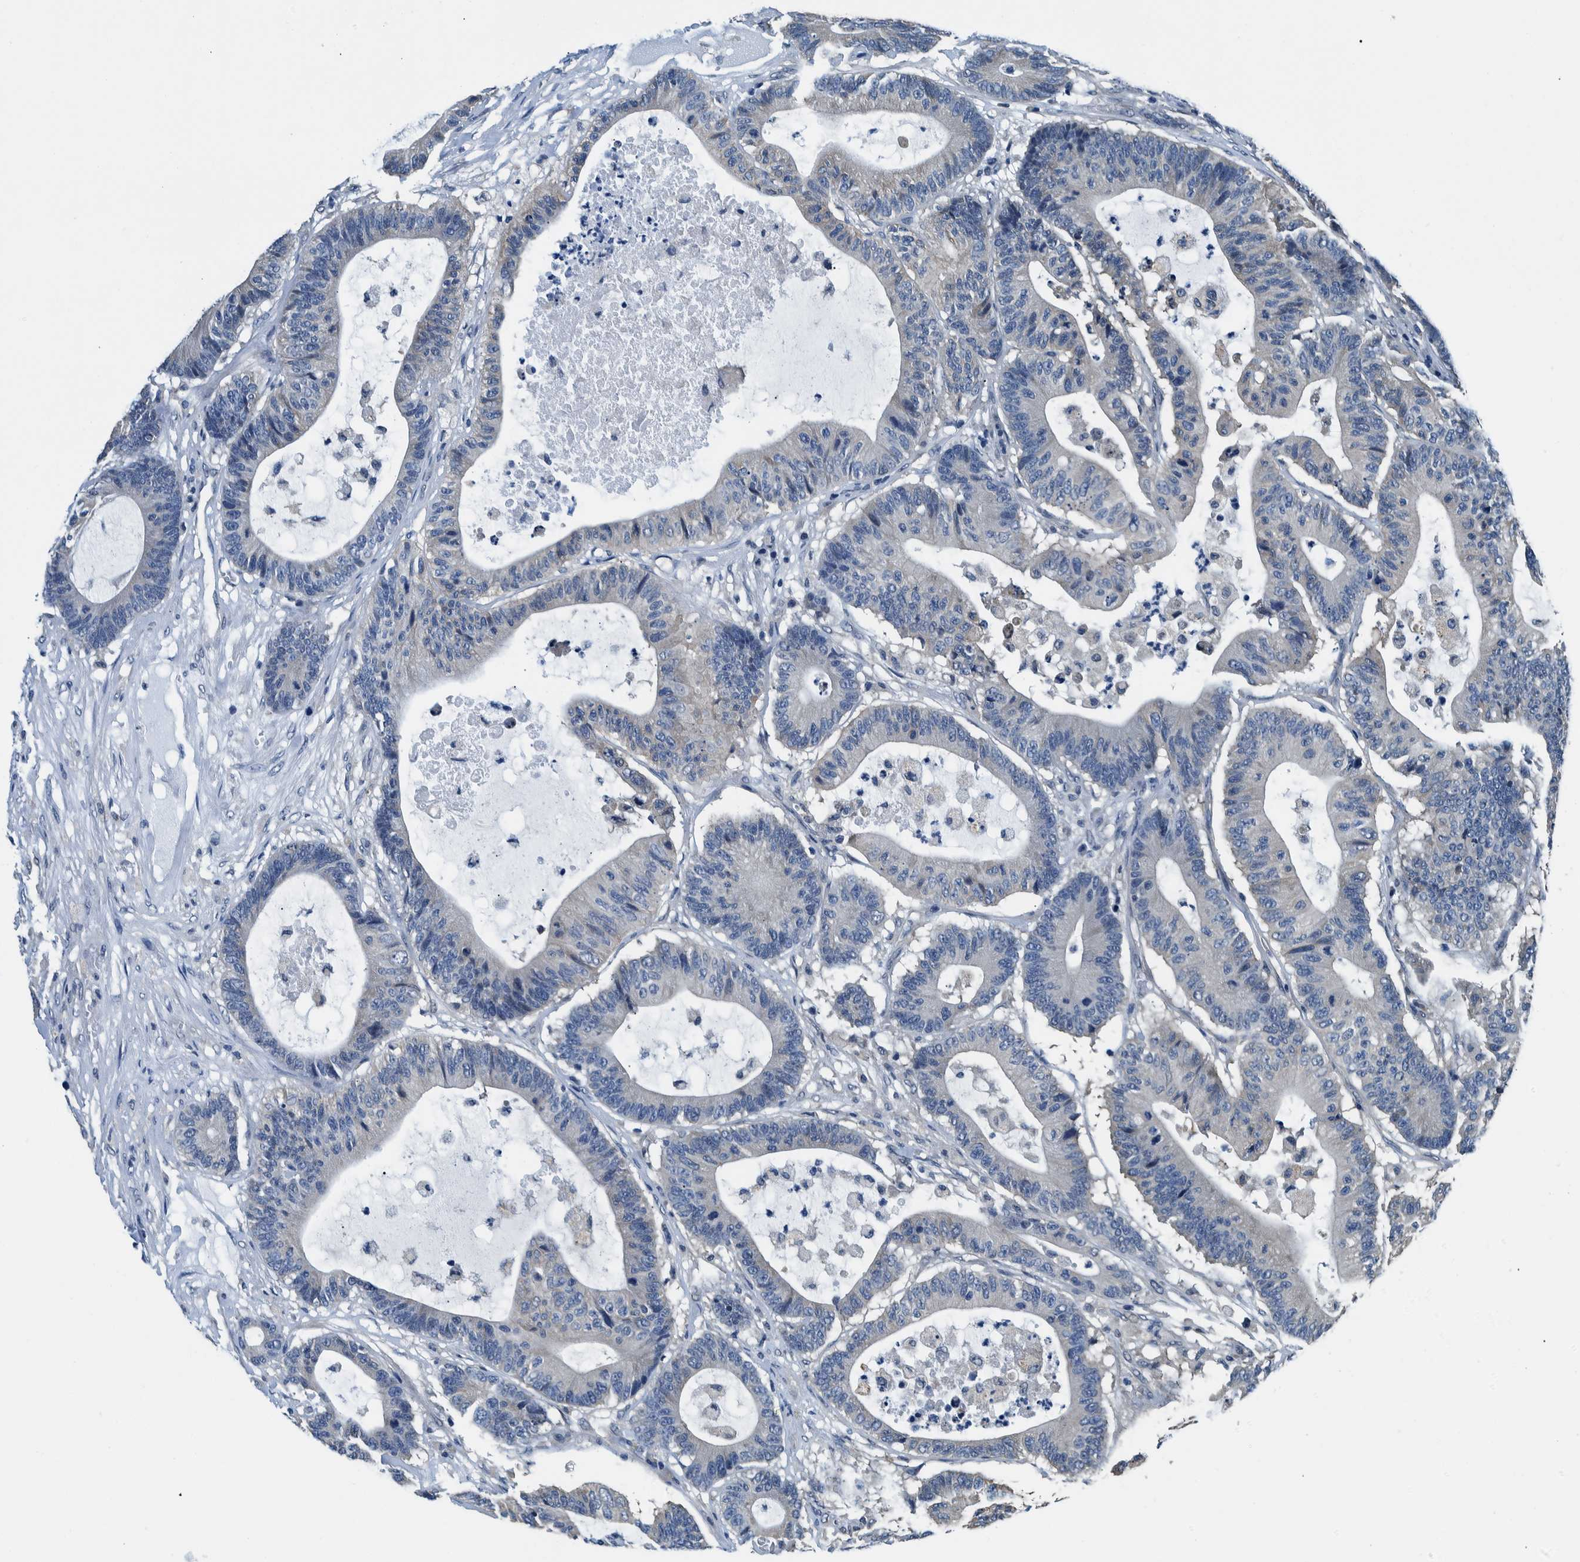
{"staining": {"intensity": "negative", "quantity": "none", "location": "none"}, "tissue": "colorectal cancer", "cell_type": "Tumor cells", "image_type": "cancer", "snomed": [{"axis": "morphology", "description": "Adenocarcinoma, NOS"}, {"axis": "topography", "description": "Colon"}], "caption": "There is no significant positivity in tumor cells of colorectal cancer (adenocarcinoma). The staining was performed using DAB to visualize the protein expression in brown, while the nuclei were stained in blue with hematoxylin (Magnification: 20x).", "gene": "NIBAN2", "patient": {"sex": "female", "age": 84}}